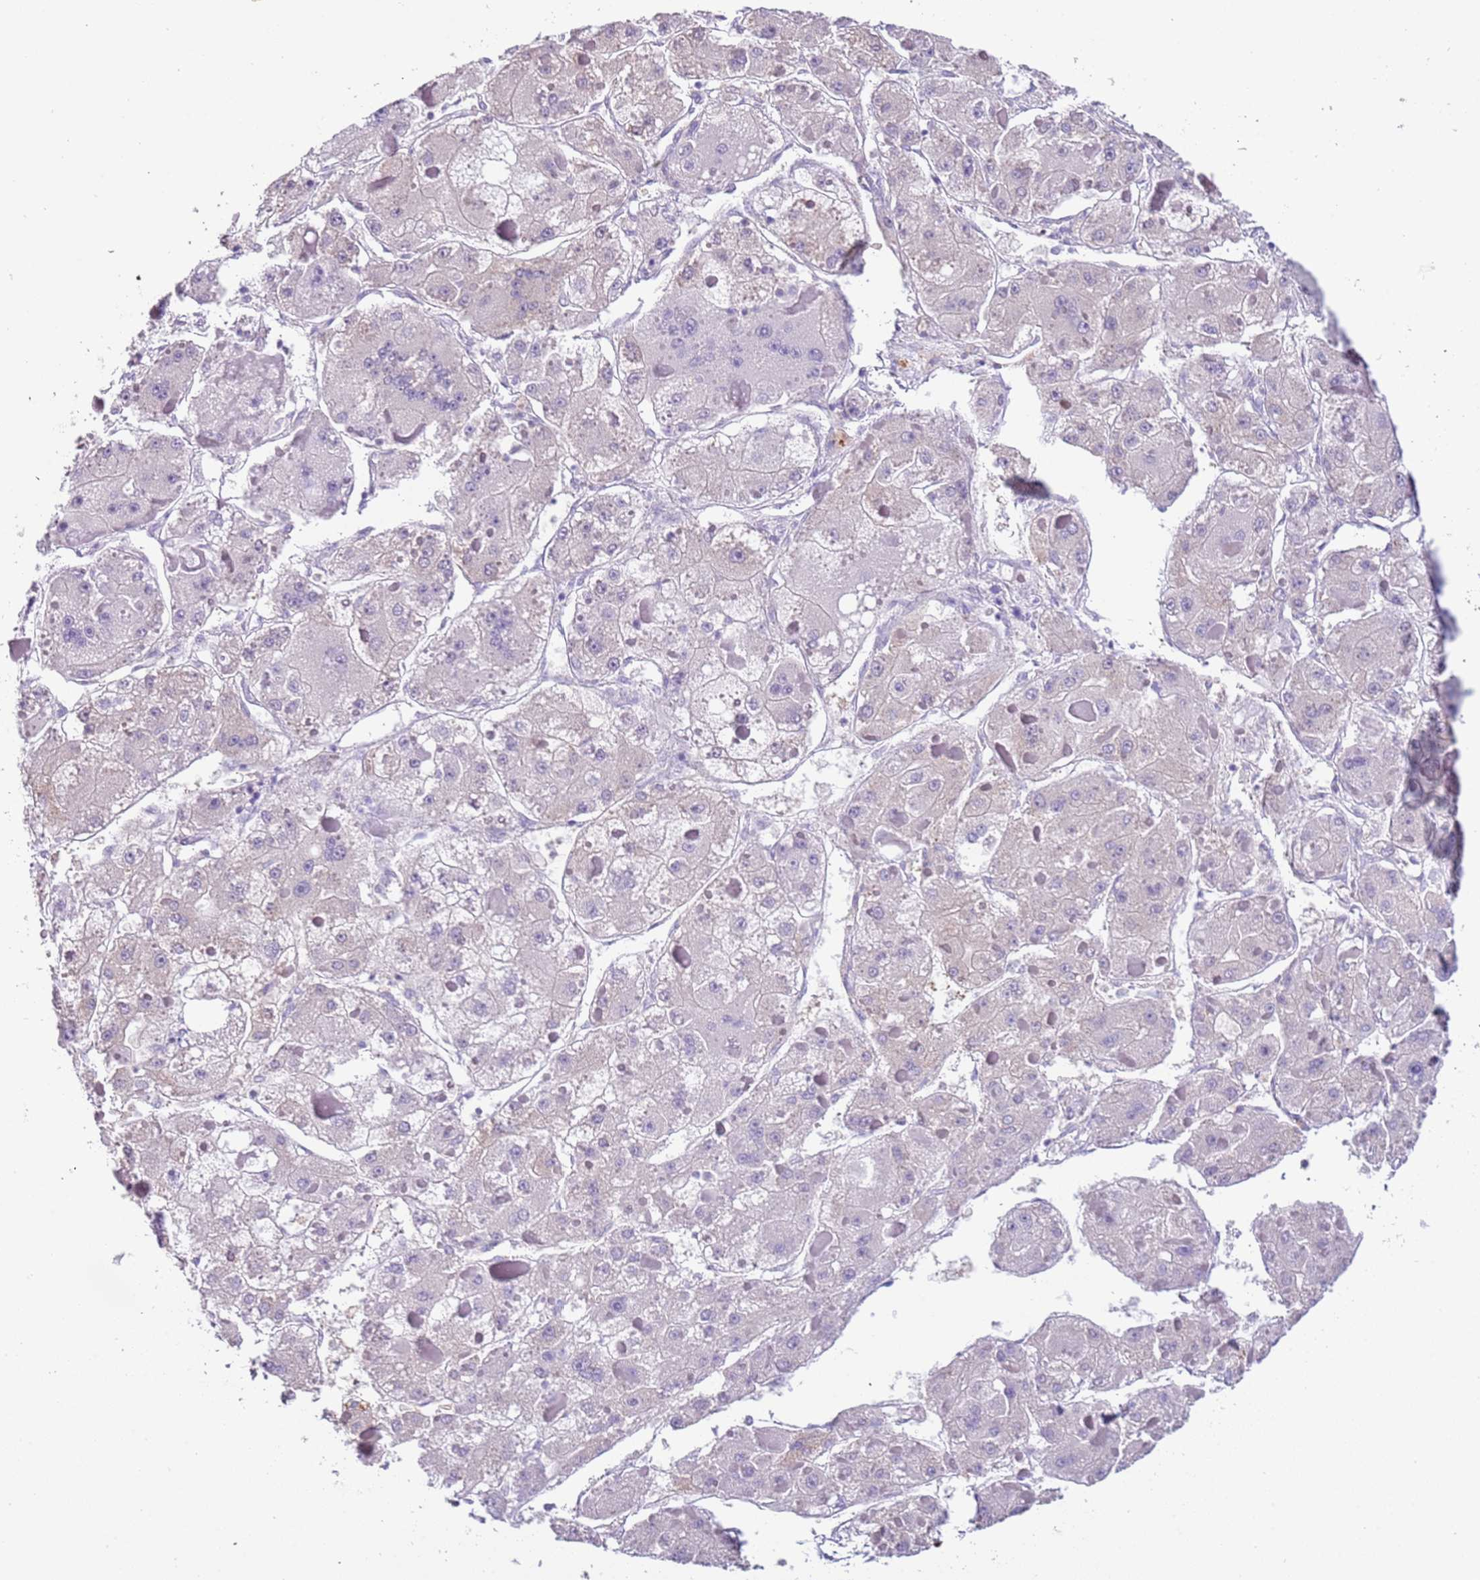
{"staining": {"intensity": "negative", "quantity": "none", "location": "none"}, "tissue": "liver cancer", "cell_type": "Tumor cells", "image_type": "cancer", "snomed": [{"axis": "morphology", "description": "Carcinoma, Hepatocellular, NOS"}, {"axis": "topography", "description": "Liver"}], "caption": "Tumor cells show no significant protein staining in liver cancer (hepatocellular carcinoma).", "gene": "PCGF2", "patient": {"sex": "female", "age": 73}}